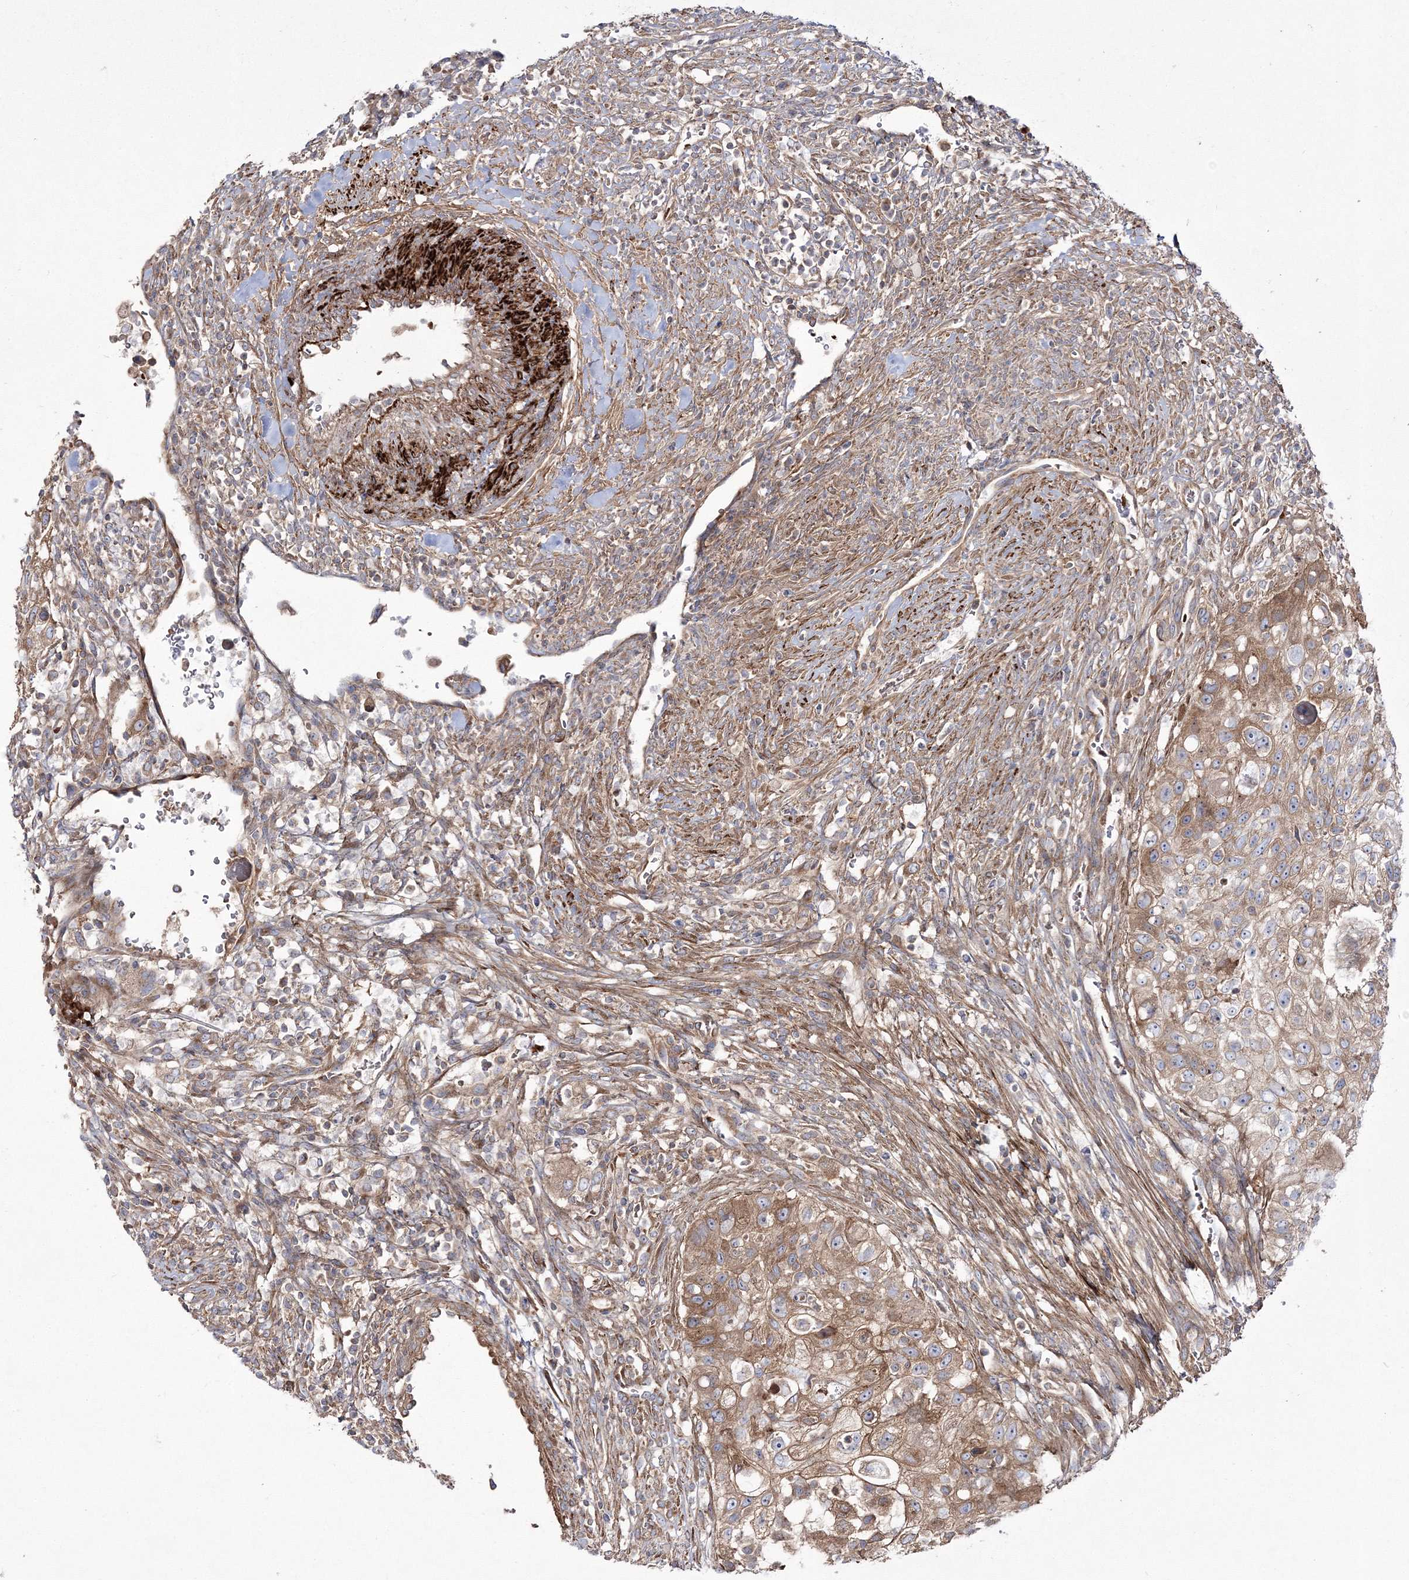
{"staining": {"intensity": "weak", "quantity": ">75%", "location": "cytoplasmic/membranous"}, "tissue": "urothelial cancer", "cell_type": "Tumor cells", "image_type": "cancer", "snomed": [{"axis": "morphology", "description": "Urothelial carcinoma, High grade"}, {"axis": "topography", "description": "Urinary bladder"}], "caption": "Immunohistochemical staining of urothelial carcinoma (high-grade) shows weak cytoplasmic/membranous protein expression in about >75% of tumor cells.", "gene": "ZSWIM6", "patient": {"sex": "female", "age": 60}}